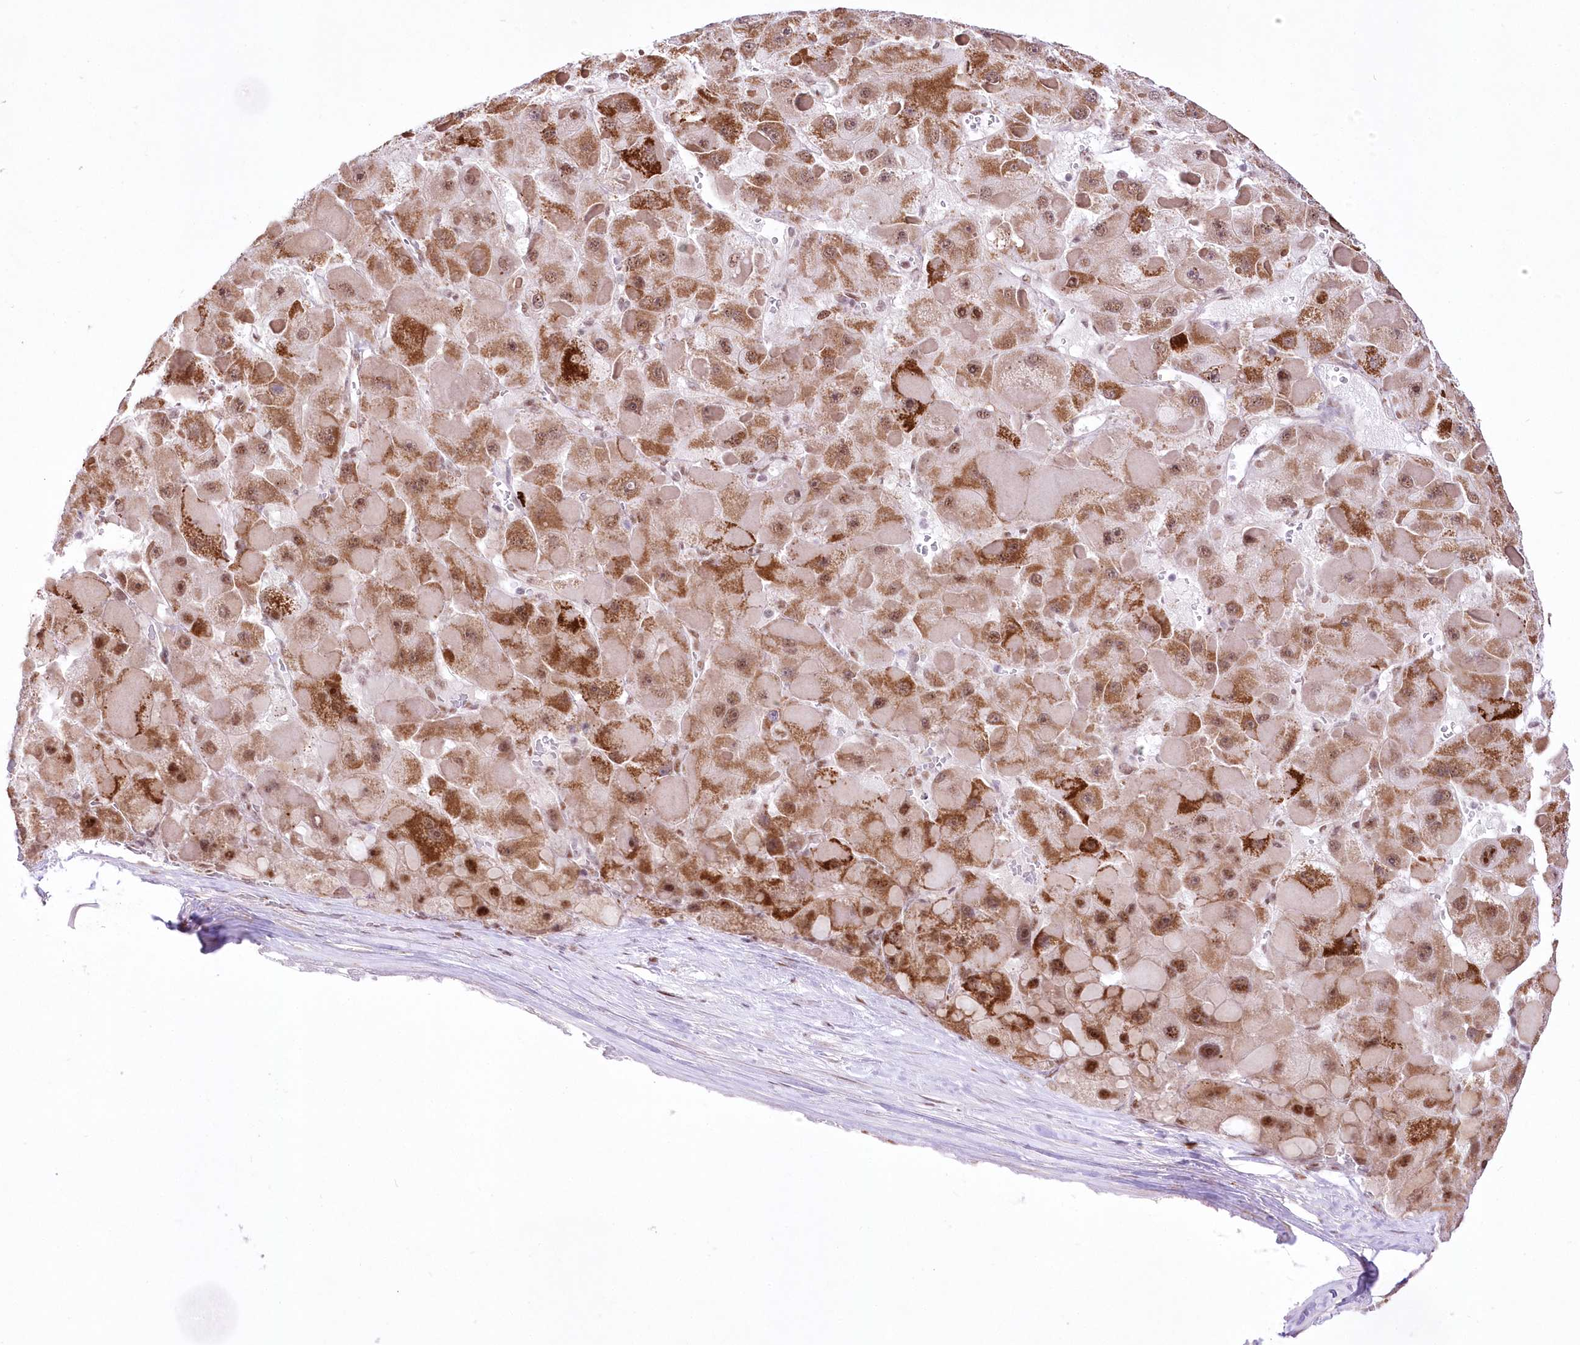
{"staining": {"intensity": "strong", "quantity": "25%-75%", "location": "cytoplasmic/membranous,nuclear"}, "tissue": "liver cancer", "cell_type": "Tumor cells", "image_type": "cancer", "snomed": [{"axis": "morphology", "description": "Carcinoma, Hepatocellular, NOS"}, {"axis": "topography", "description": "Liver"}], "caption": "Immunohistochemistry (IHC) (DAB (3,3'-diaminobenzidine)) staining of human liver cancer (hepatocellular carcinoma) demonstrates strong cytoplasmic/membranous and nuclear protein staining in about 25%-75% of tumor cells.", "gene": "NSUN2", "patient": {"sex": "female", "age": 73}}